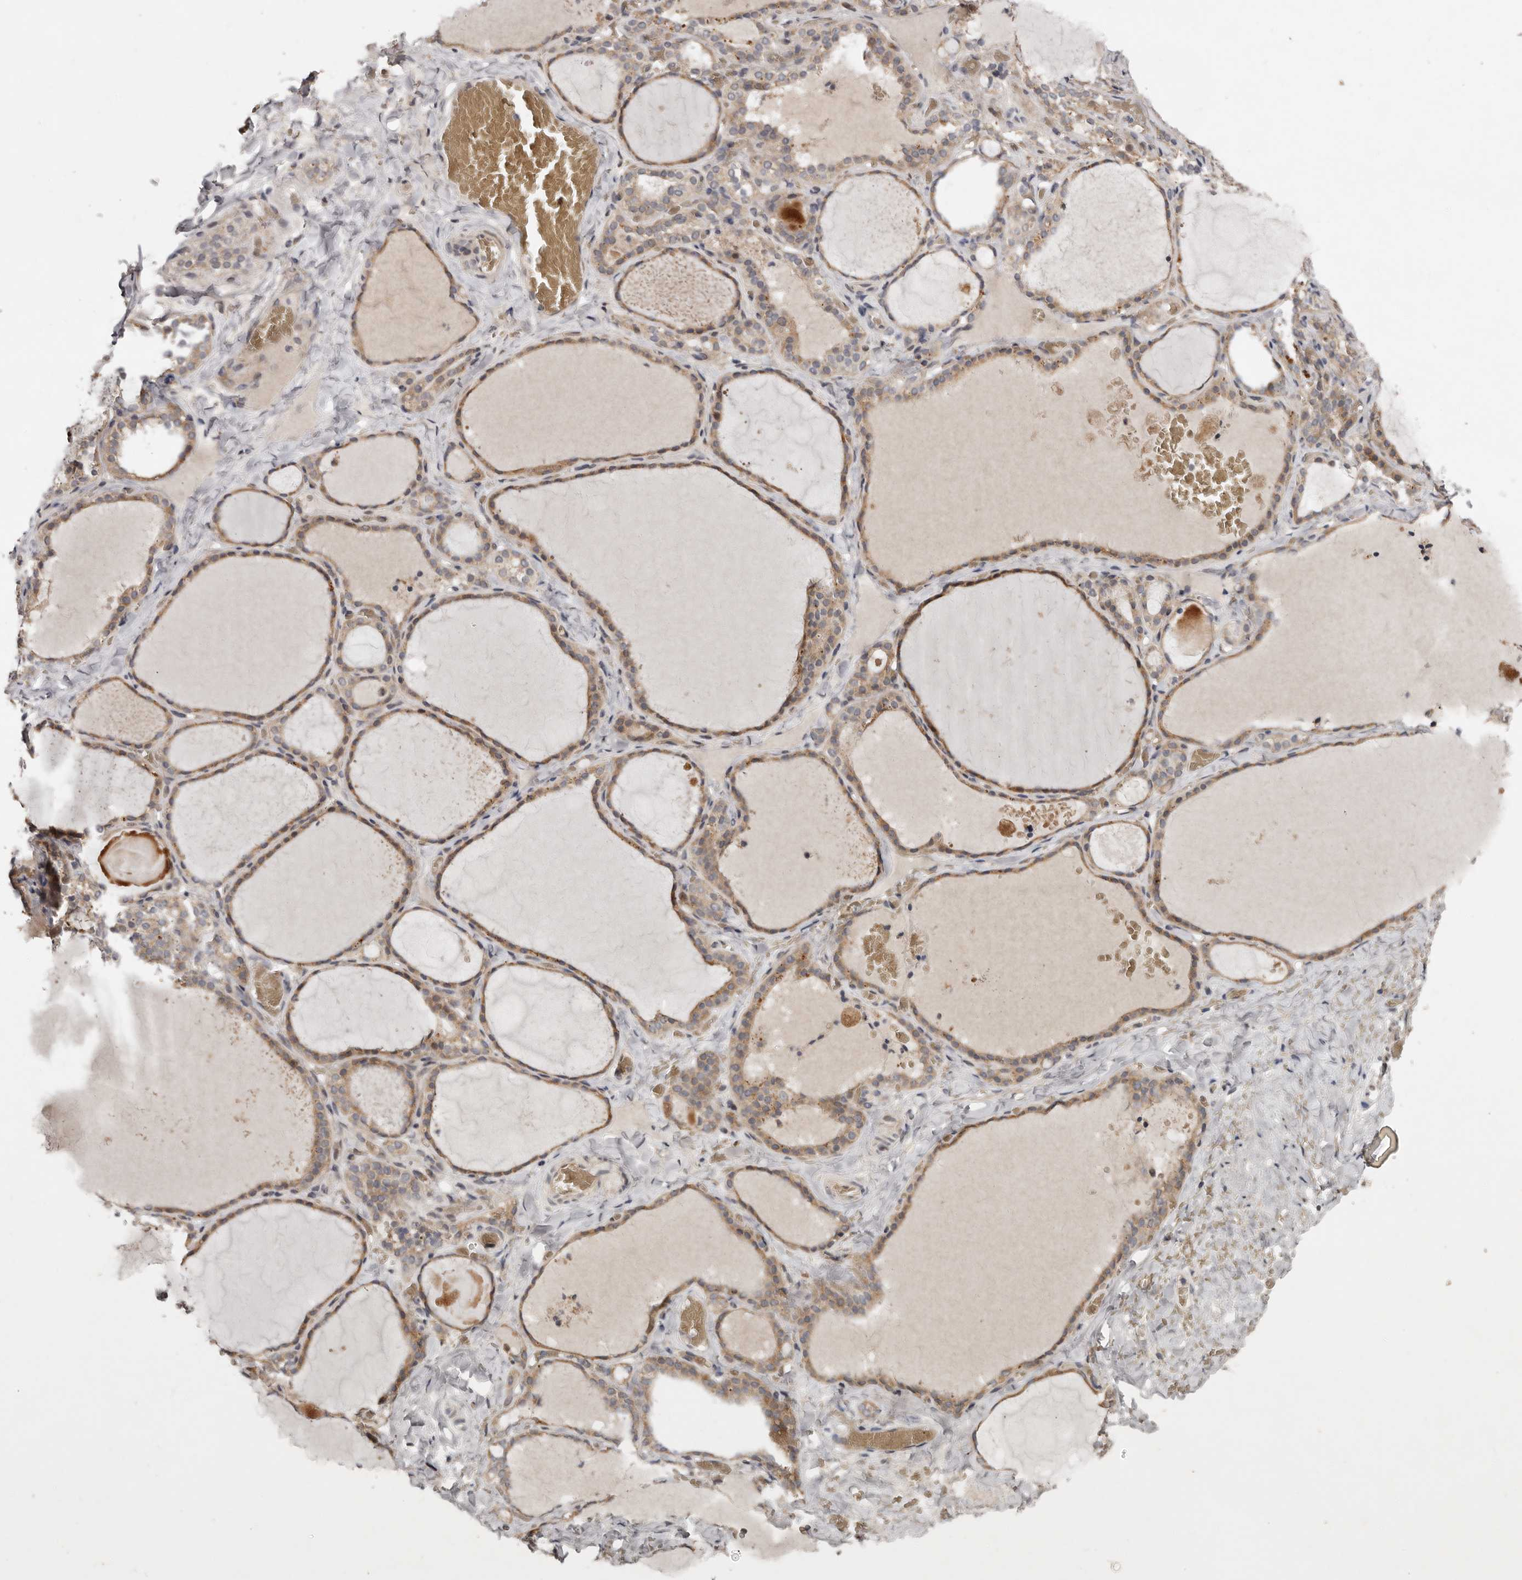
{"staining": {"intensity": "moderate", "quantity": ">75%", "location": "cytoplasmic/membranous"}, "tissue": "thyroid gland", "cell_type": "Glandular cells", "image_type": "normal", "snomed": [{"axis": "morphology", "description": "Normal tissue, NOS"}, {"axis": "topography", "description": "Thyroid gland"}], "caption": "Glandular cells display medium levels of moderate cytoplasmic/membranous positivity in approximately >75% of cells in normal human thyroid gland. The protein of interest is shown in brown color, while the nuclei are stained blue.", "gene": "CHML", "patient": {"sex": "female", "age": 22}}